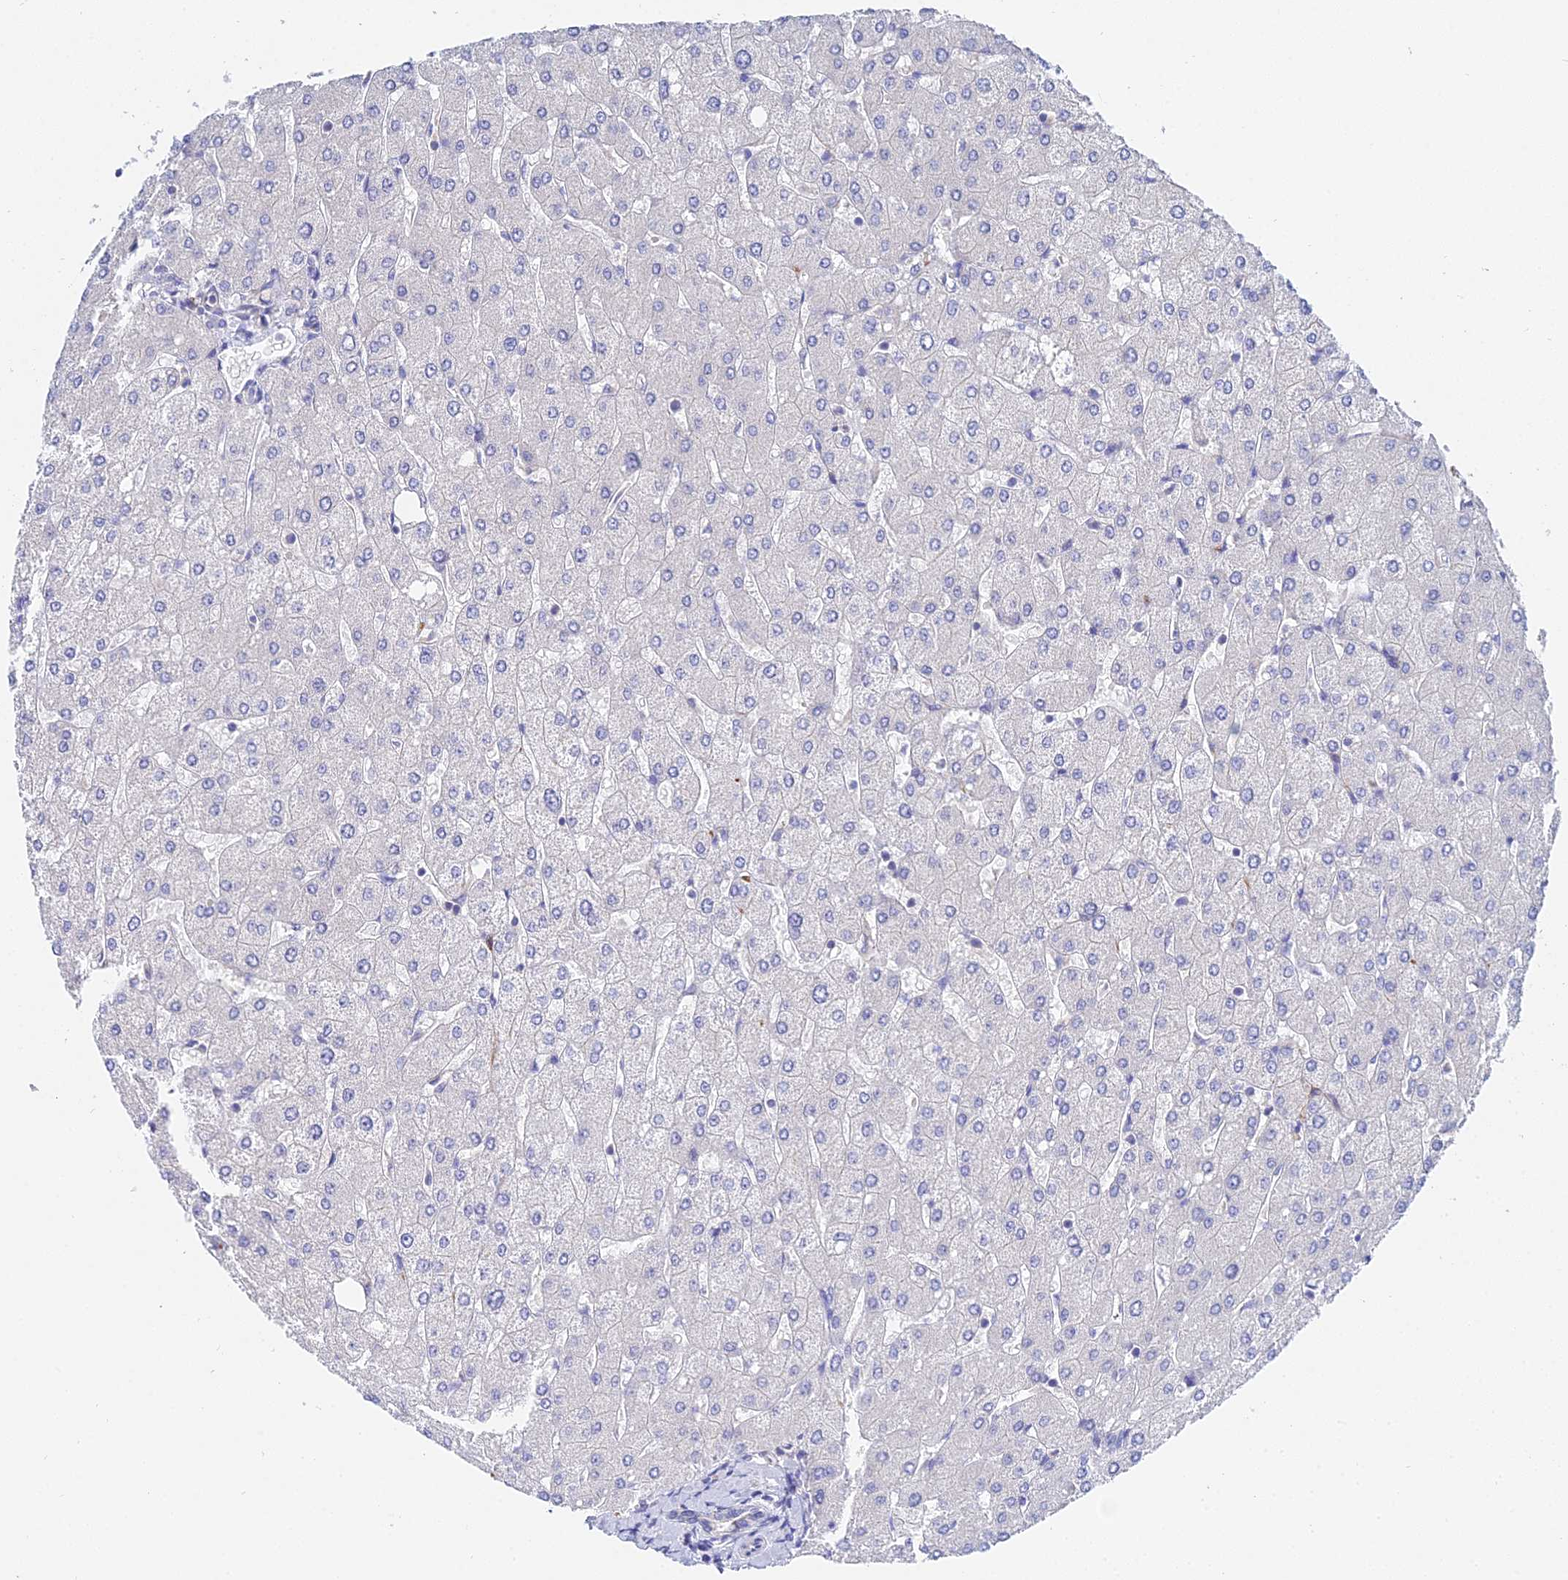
{"staining": {"intensity": "negative", "quantity": "none", "location": "none"}, "tissue": "liver", "cell_type": "Cholangiocytes", "image_type": "normal", "snomed": [{"axis": "morphology", "description": "Normal tissue, NOS"}, {"axis": "topography", "description": "Liver"}], "caption": "IHC of benign liver displays no positivity in cholangiocytes.", "gene": "APOBEC3H", "patient": {"sex": "male", "age": 55}}